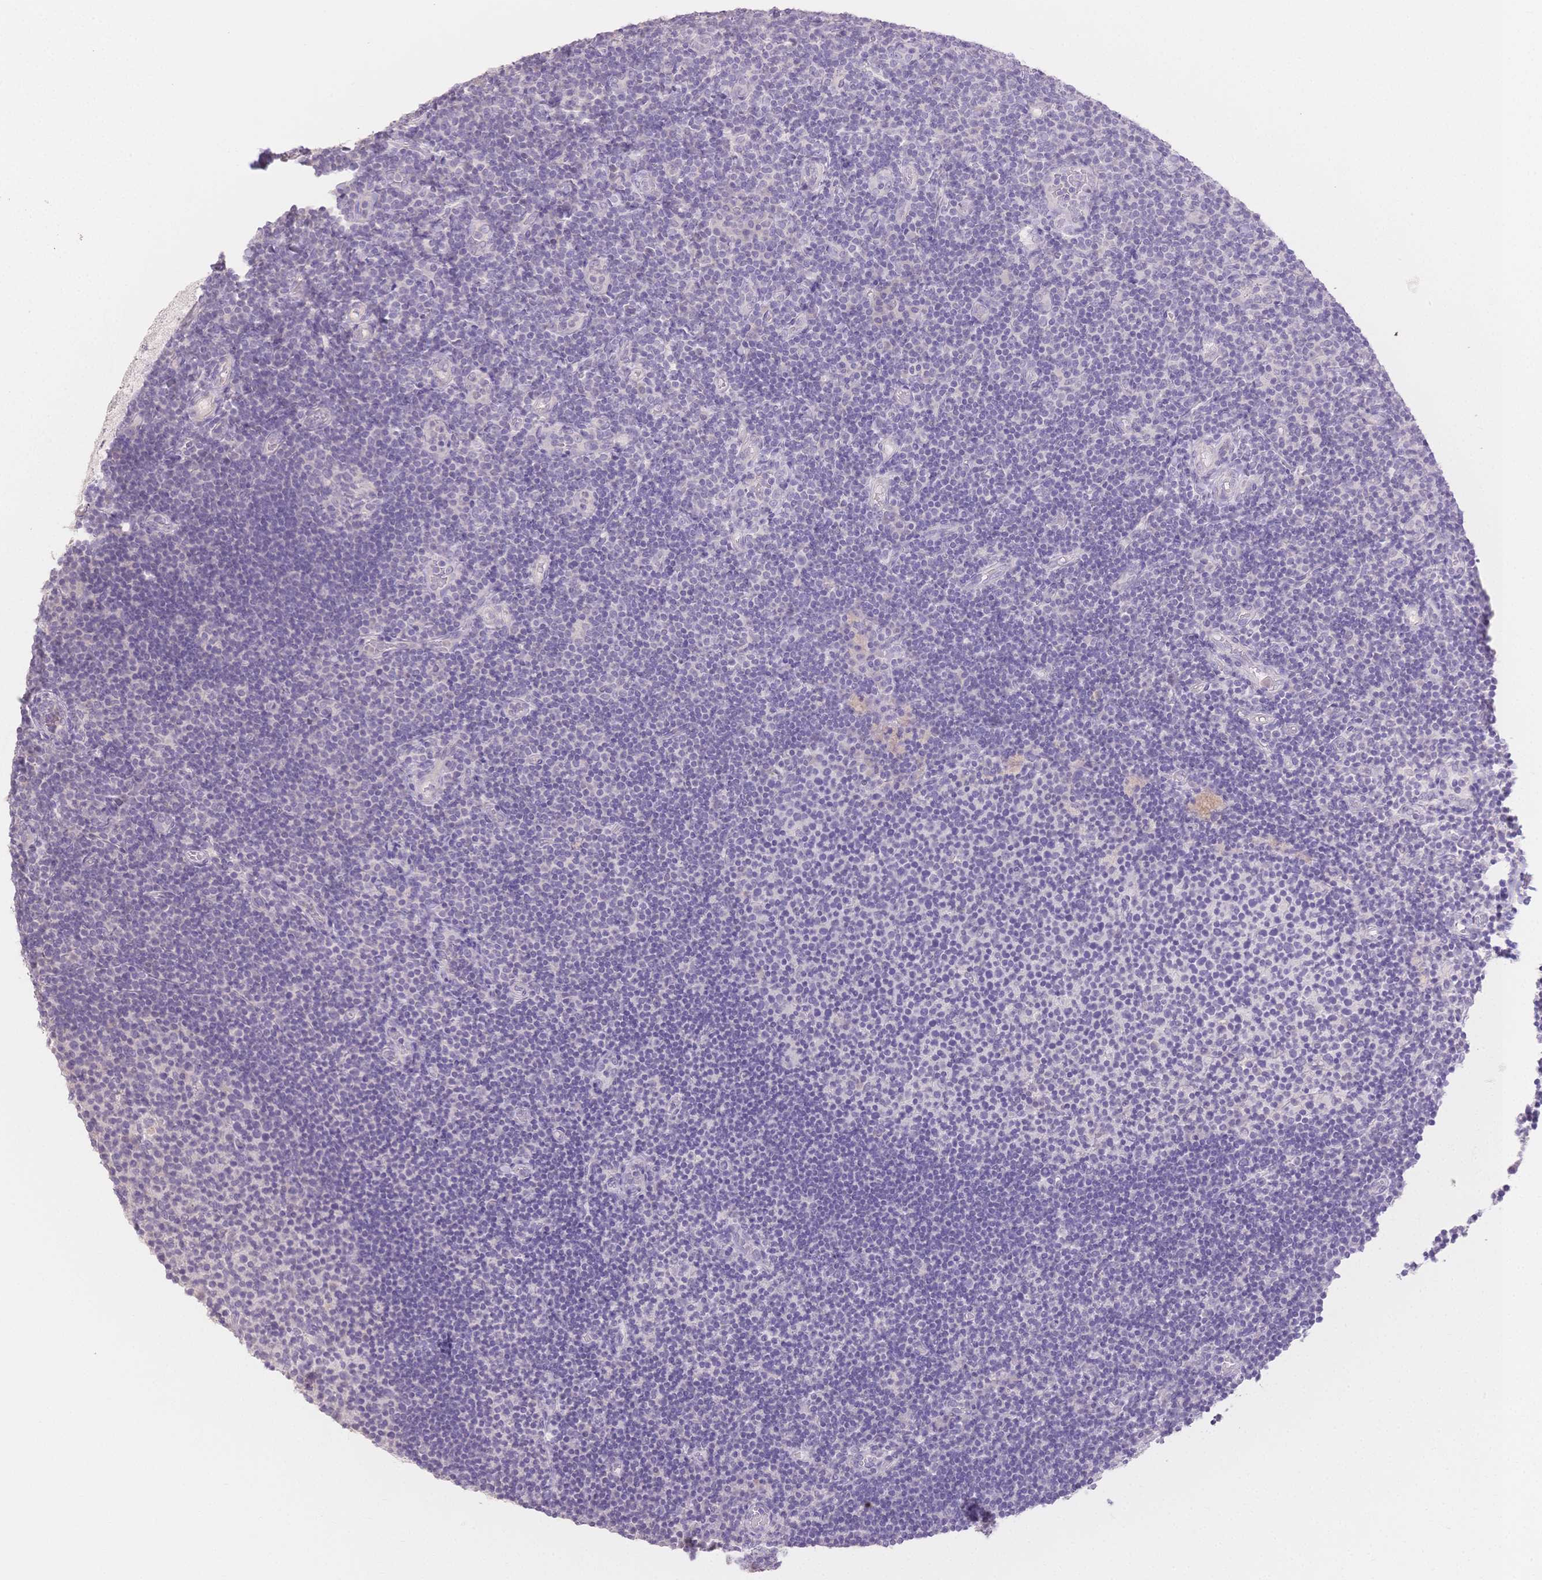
{"staining": {"intensity": "negative", "quantity": "none", "location": "none"}, "tissue": "tonsil", "cell_type": "Germinal center cells", "image_type": "normal", "snomed": [{"axis": "morphology", "description": "Normal tissue, NOS"}, {"axis": "topography", "description": "Tonsil"}], "caption": "Immunohistochemistry (IHC) of benign tonsil shows no expression in germinal center cells.", "gene": "SUV39H2", "patient": {"sex": "female", "age": 10}}